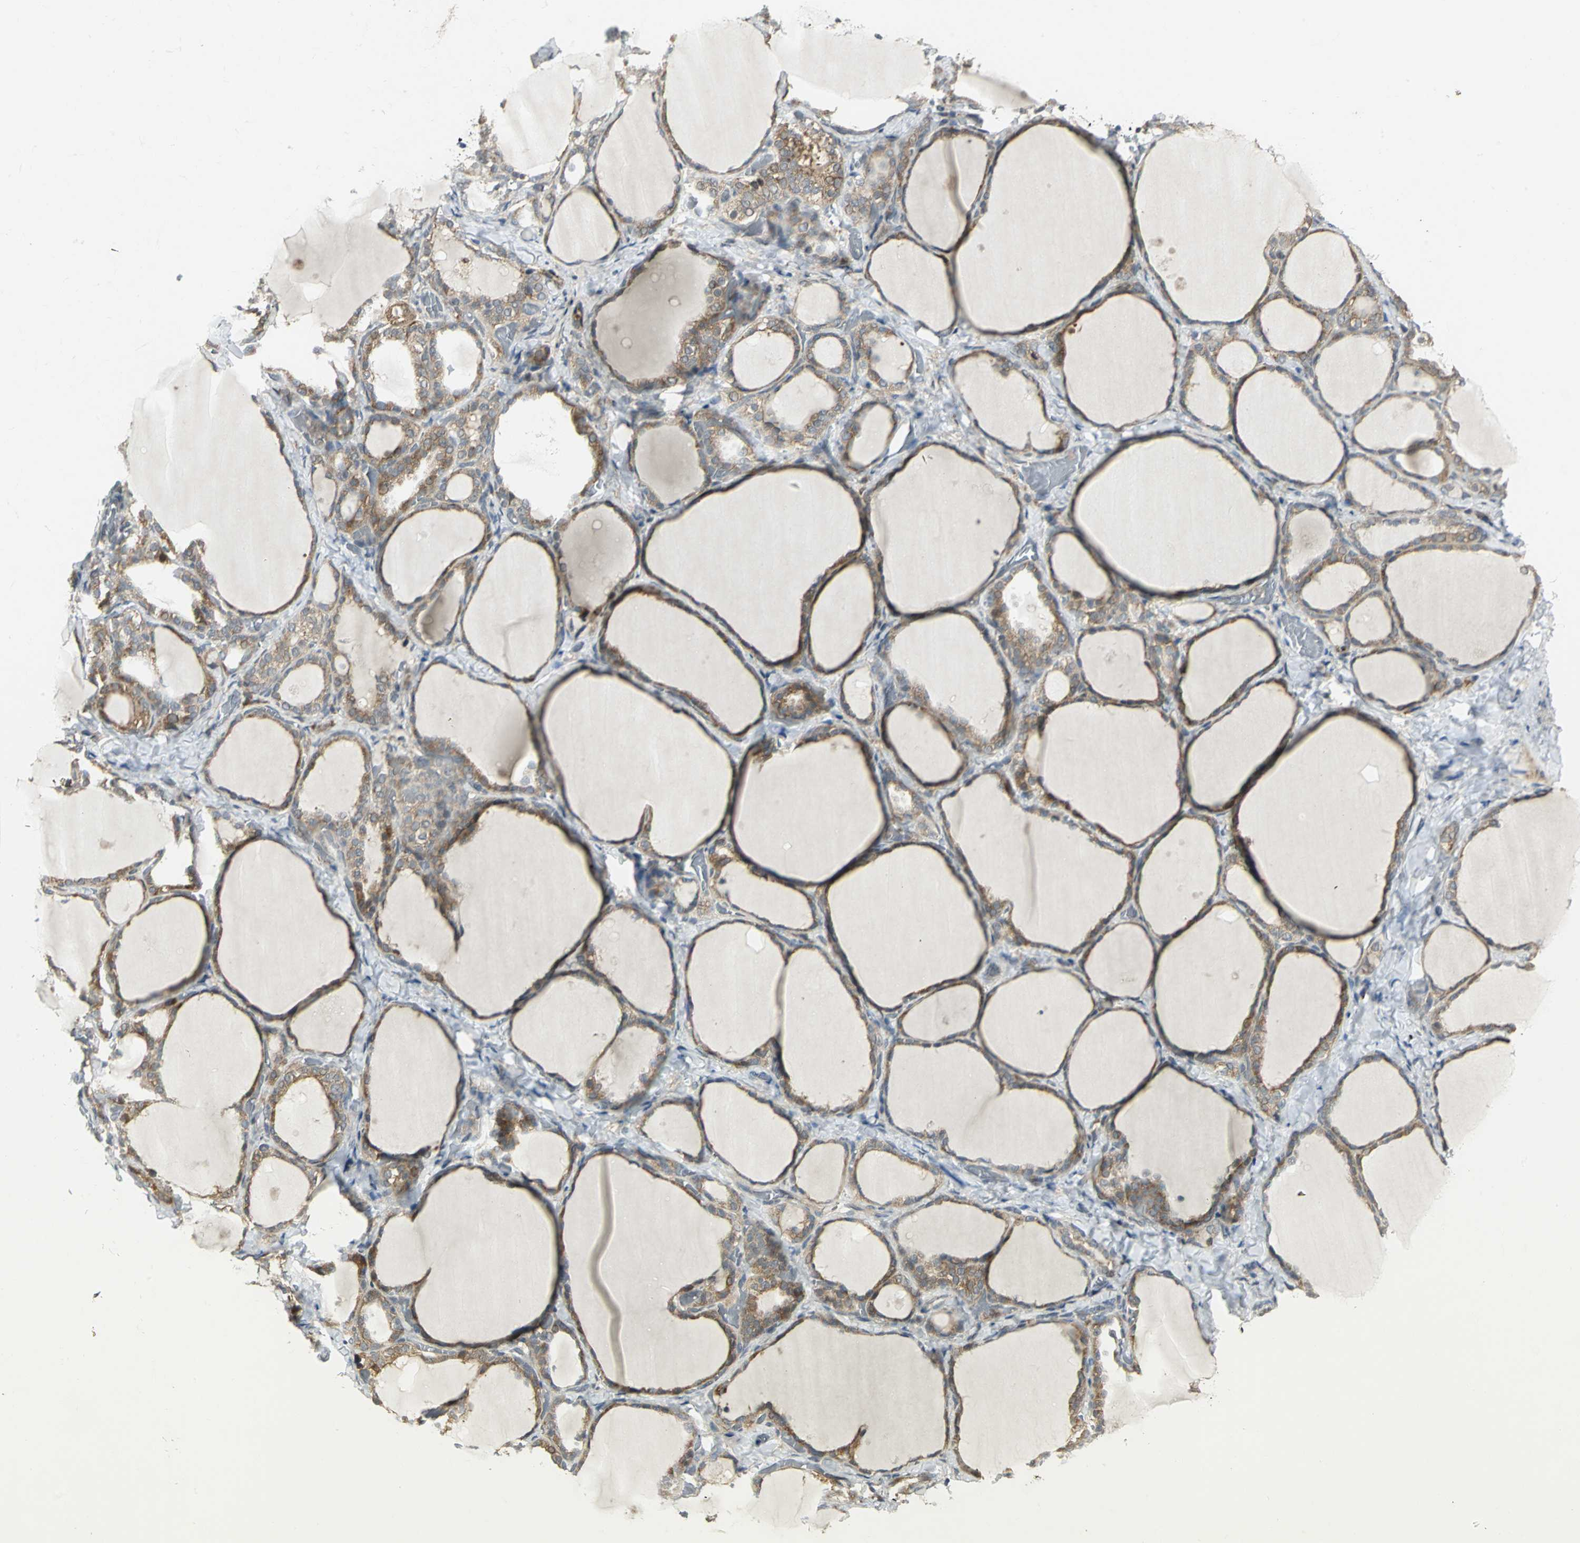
{"staining": {"intensity": "moderate", "quantity": ">75%", "location": "cytoplasmic/membranous"}, "tissue": "thyroid gland", "cell_type": "Glandular cells", "image_type": "normal", "snomed": [{"axis": "morphology", "description": "Normal tissue, NOS"}, {"axis": "morphology", "description": "Papillary adenocarcinoma, NOS"}, {"axis": "topography", "description": "Thyroid gland"}], "caption": "A medium amount of moderate cytoplasmic/membranous positivity is seen in about >75% of glandular cells in normal thyroid gland.", "gene": "PSMC4", "patient": {"sex": "female", "age": 30}}